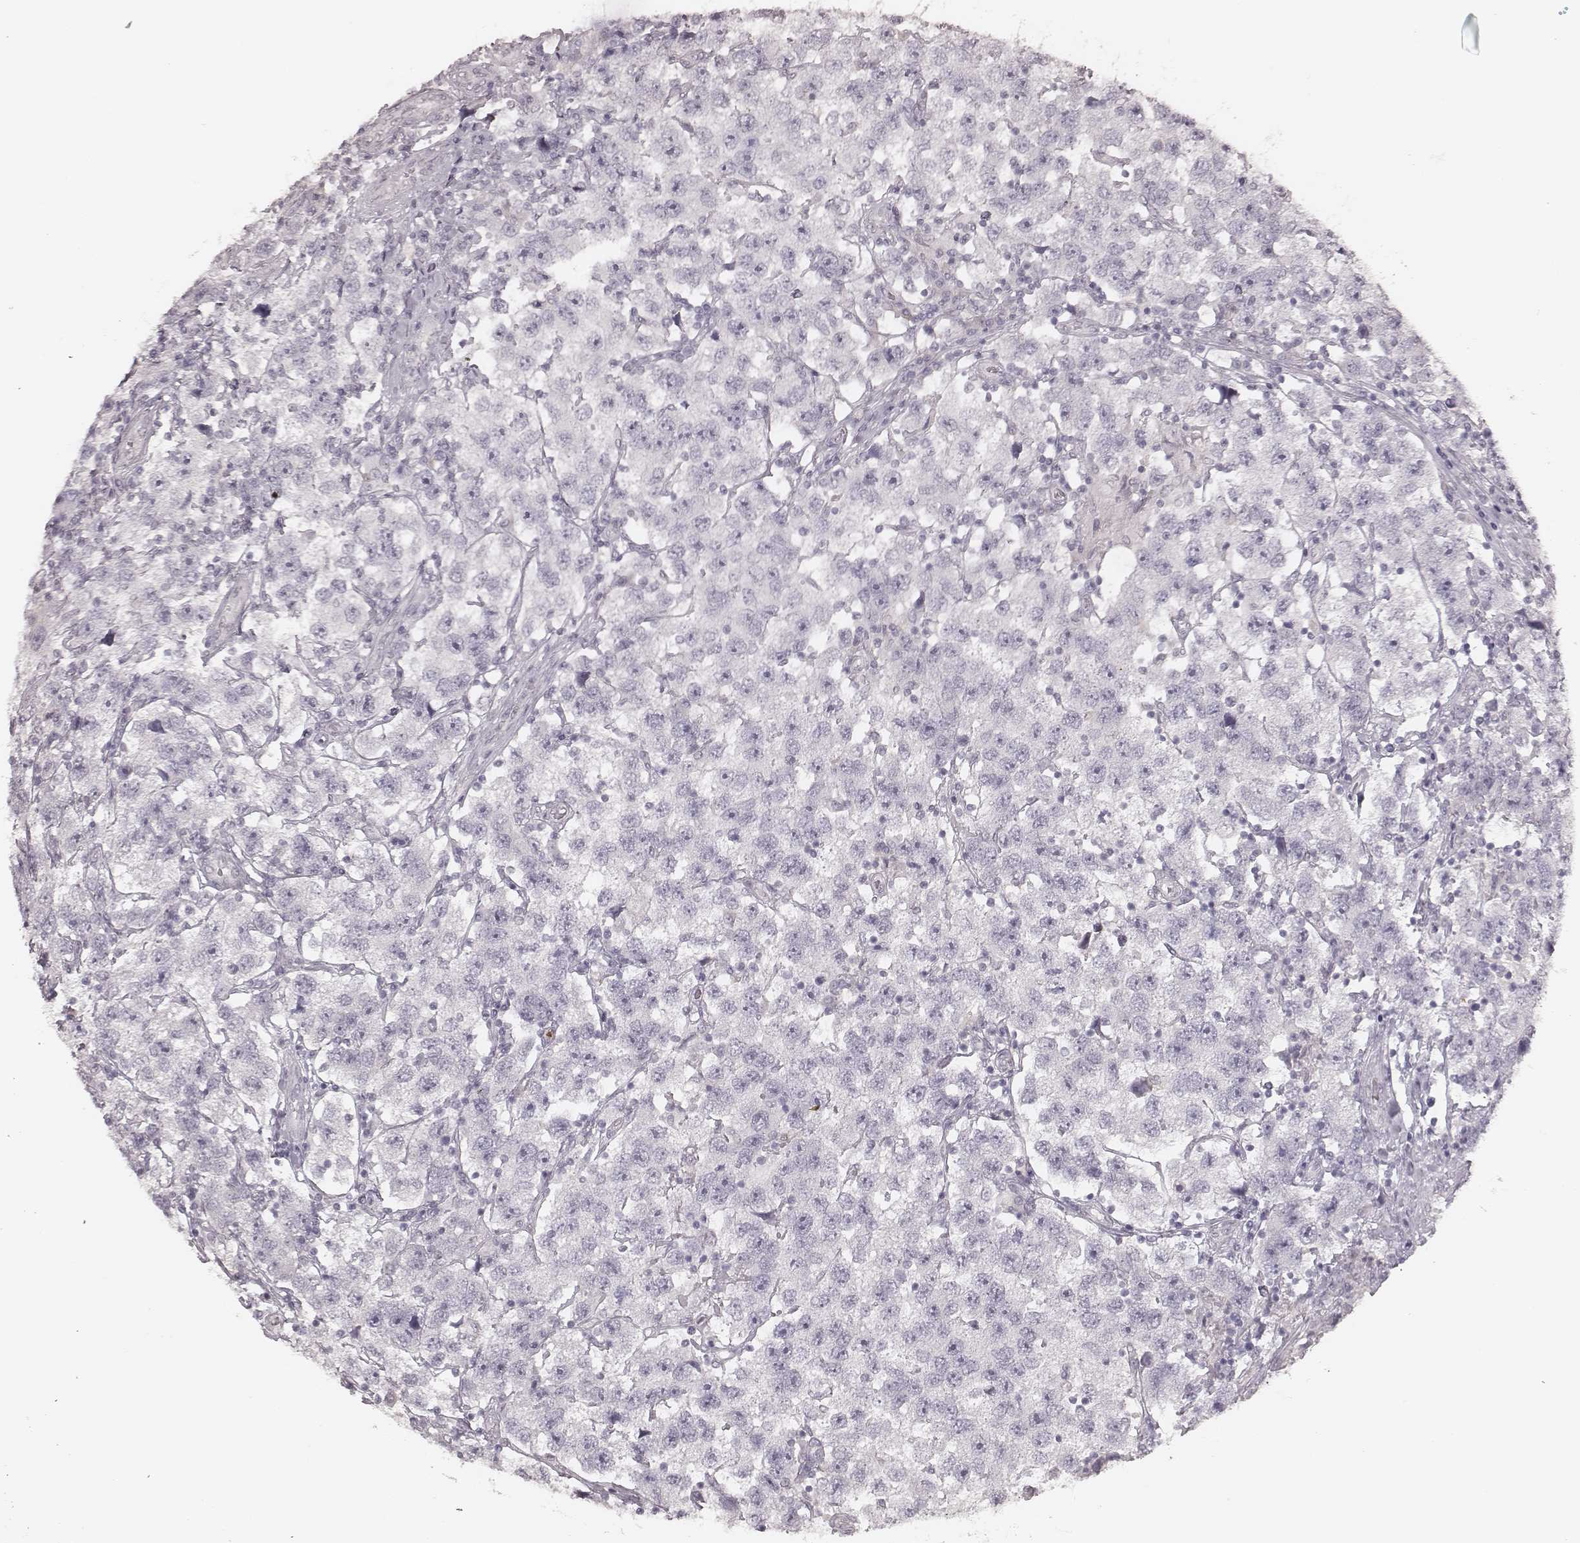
{"staining": {"intensity": "negative", "quantity": "none", "location": "none"}, "tissue": "testis cancer", "cell_type": "Tumor cells", "image_type": "cancer", "snomed": [{"axis": "morphology", "description": "Seminoma, NOS"}, {"axis": "topography", "description": "Testis"}], "caption": "The image reveals no staining of tumor cells in testis cancer. (DAB (3,3'-diaminobenzidine) immunohistochemistry (IHC) with hematoxylin counter stain).", "gene": "KITLG", "patient": {"sex": "male", "age": 26}}